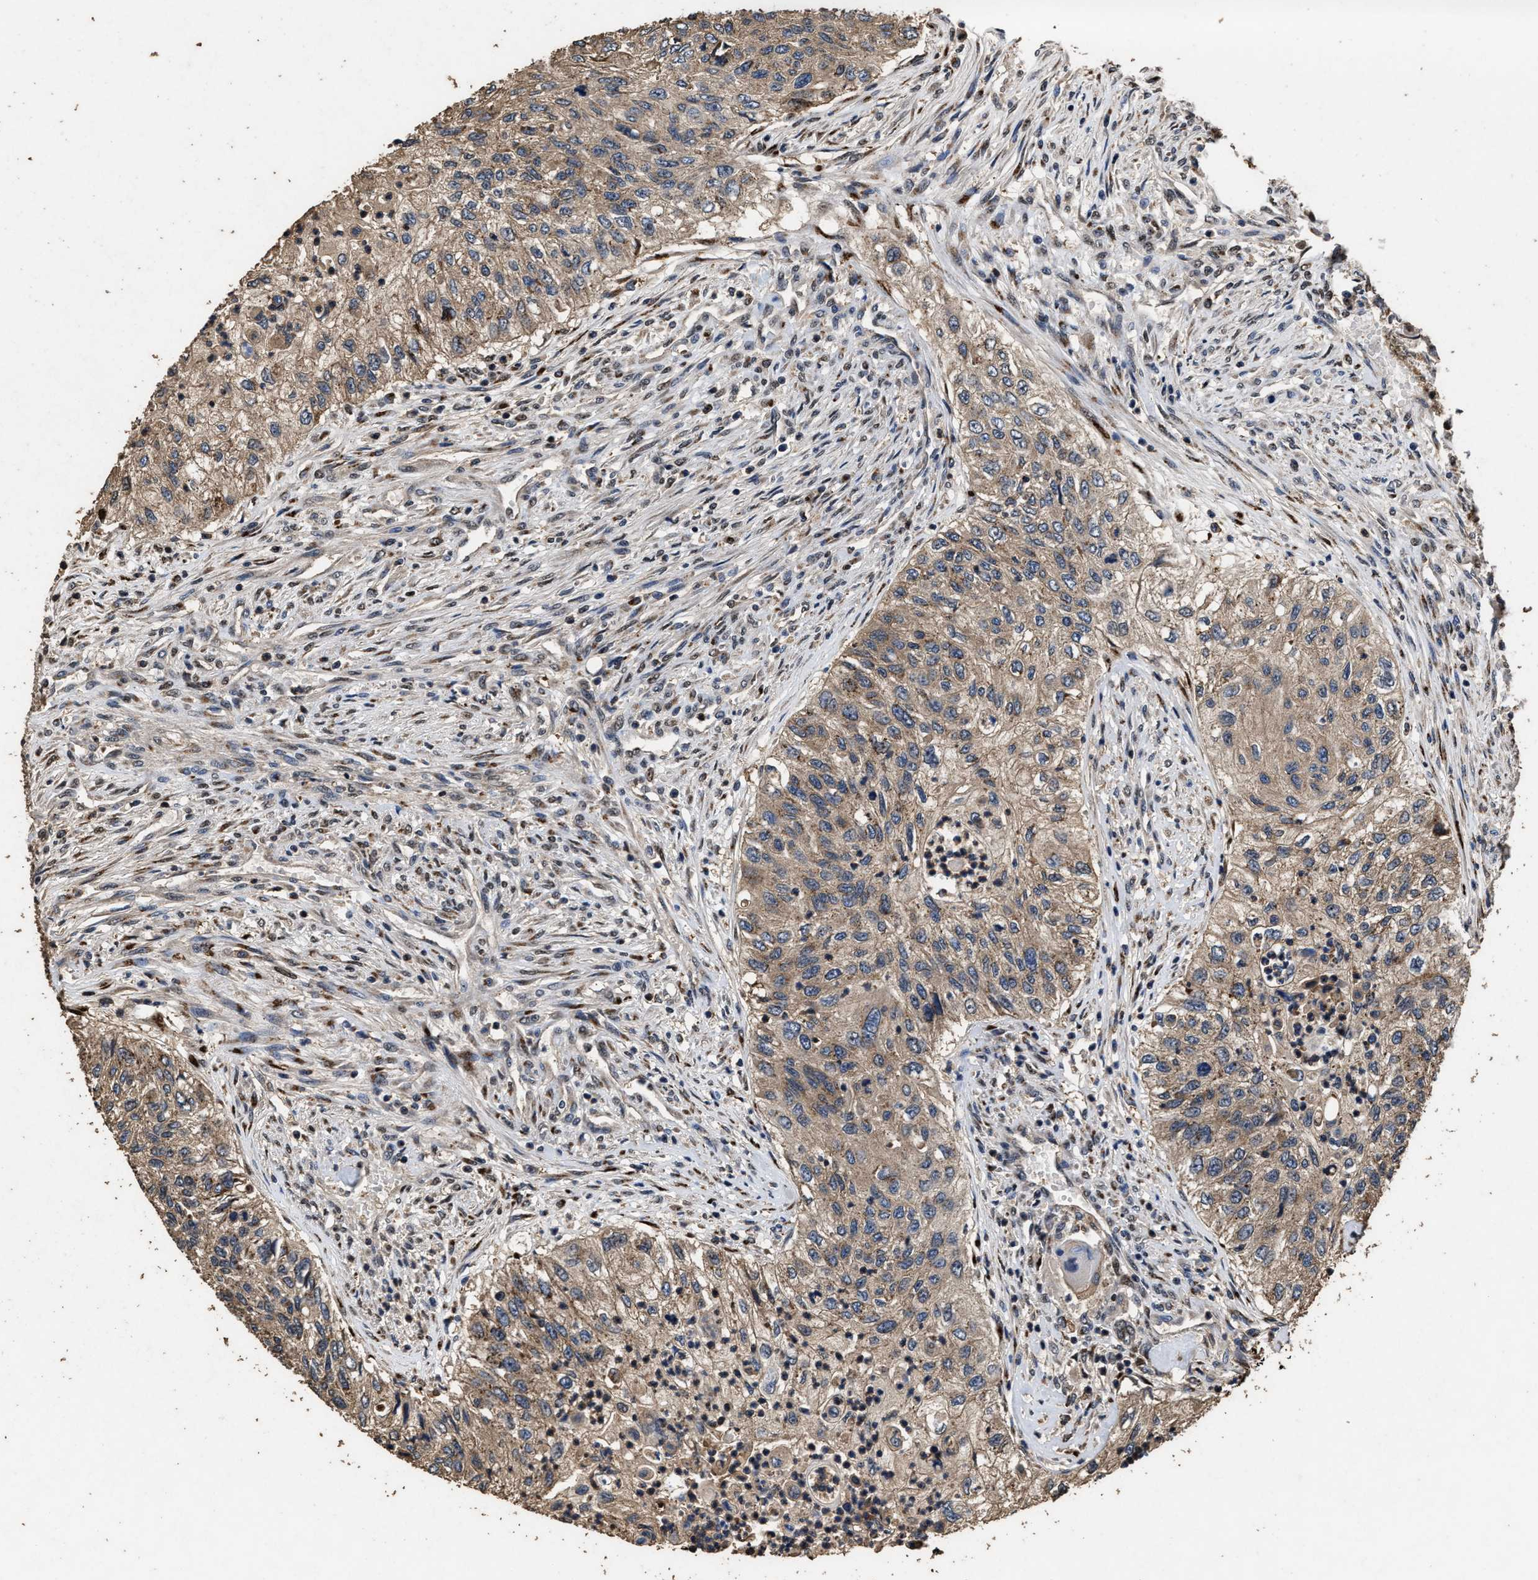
{"staining": {"intensity": "moderate", "quantity": ">75%", "location": "cytoplasmic/membranous"}, "tissue": "urothelial cancer", "cell_type": "Tumor cells", "image_type": "cancer", "snomed": [{"axis": "morphology", "description": "Urothelial carcinoma, High grade"}, {"axis": "topography", "description": "Urinary bladder"}], "caption": "The micrograph displays immunohistochemical staining of urothelial cancer. There is moderate cytoplasmic/membranous staining is present in about >75% of tumor cells.", "gene": "TPST2", "patient": {"sex": "female", "age": 60}}